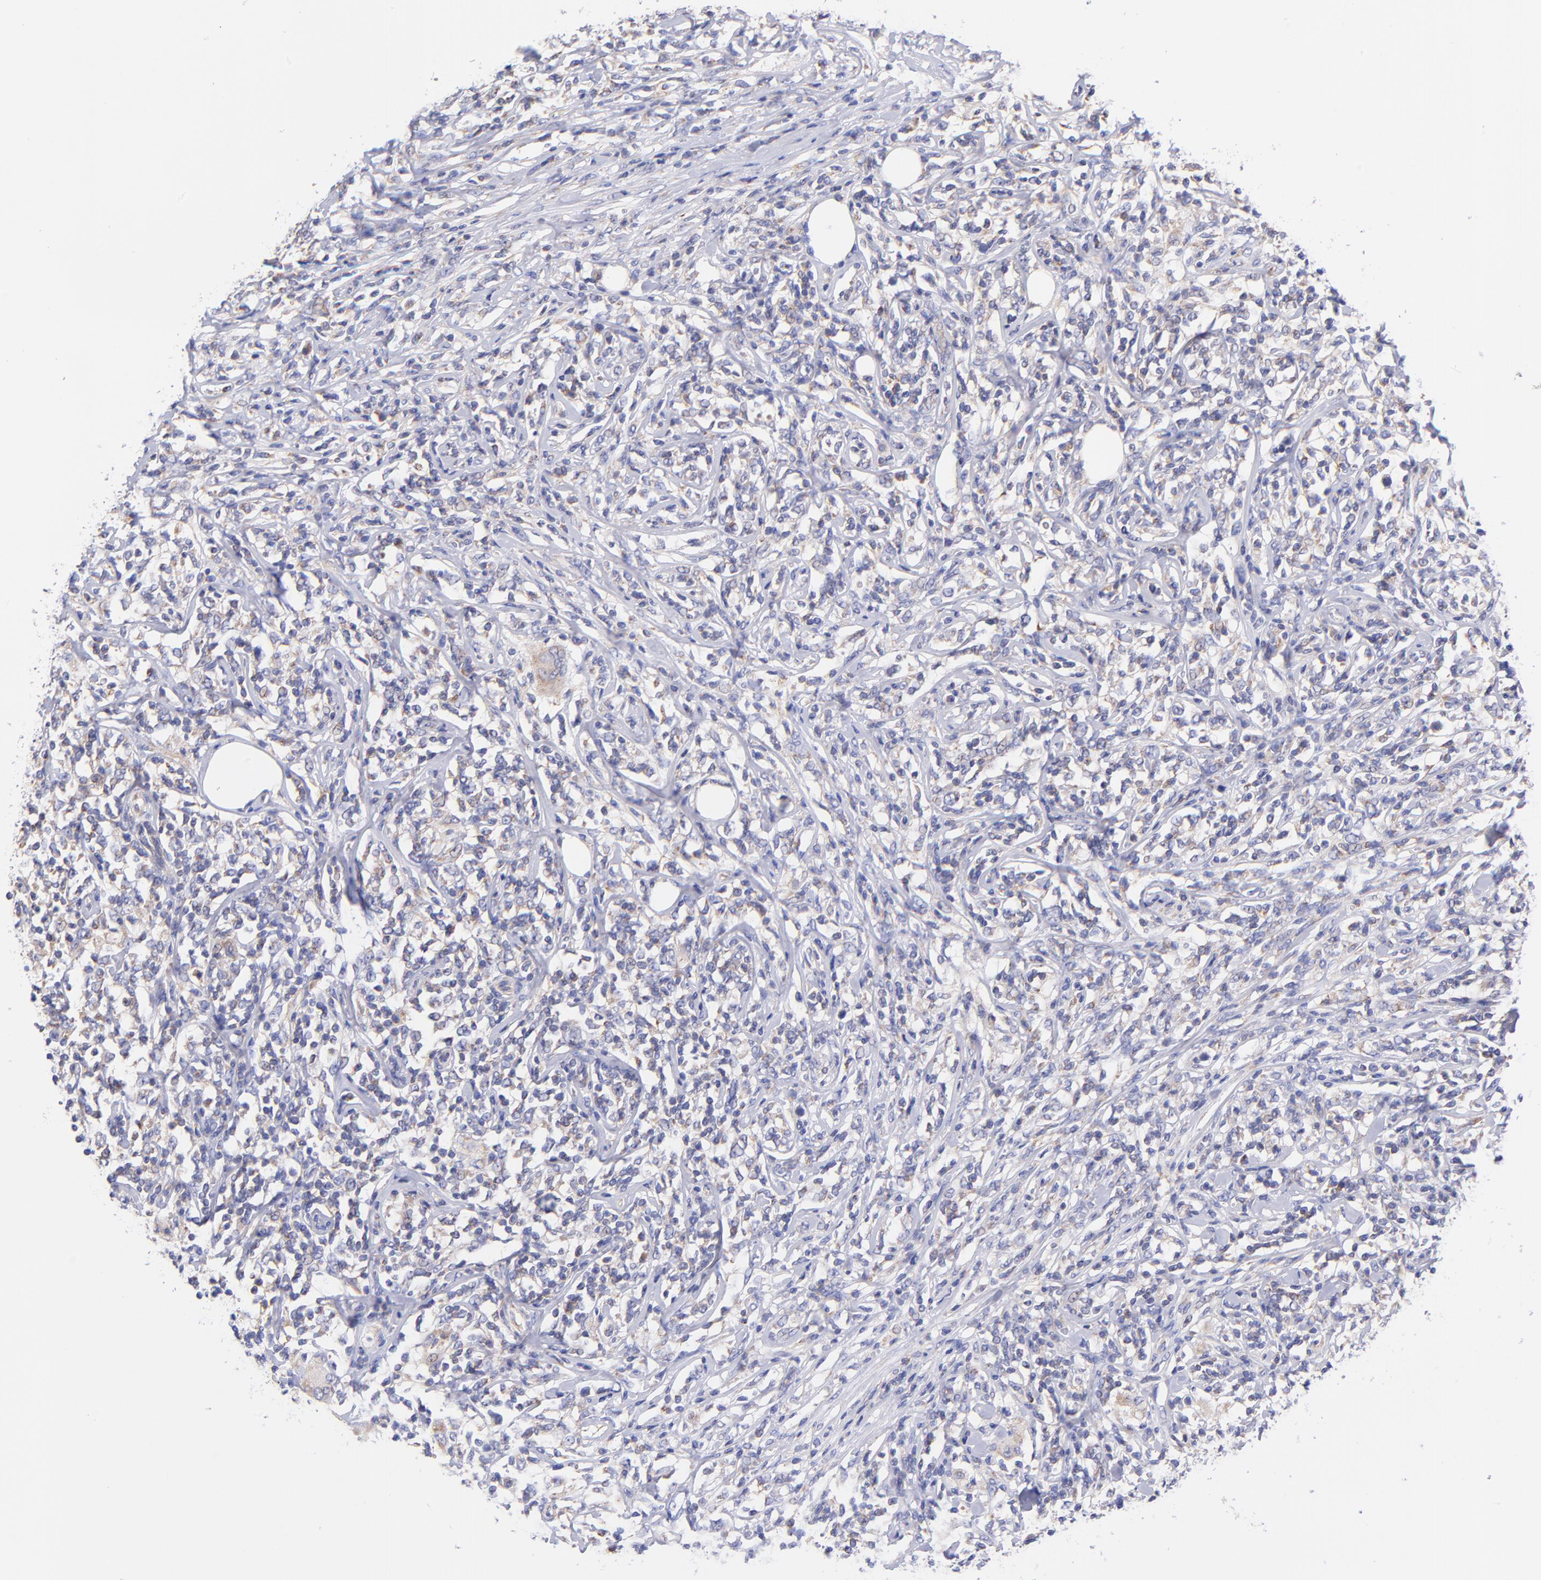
{"staining": {"intensity": "weak", "quantity": "<25%", "location": "cytoplasmic/membranous"}, "tissue": "lymphoma", "cell_type": "Tumor cells", "image_type": "cancer", "snomed": [{"axis": "morphology", "description": "Malignant lymphoma, non-Hodgkin's type, High grade"}, {"axis": "topography", "description": "Lymph node"}], "caption": "Tumor cells show no significant staining in high-grade malignant lymphoma, non-Hodgkin's type.", "gene": "NDUFB7", "patient": {"sex": "female", "age": 84}}